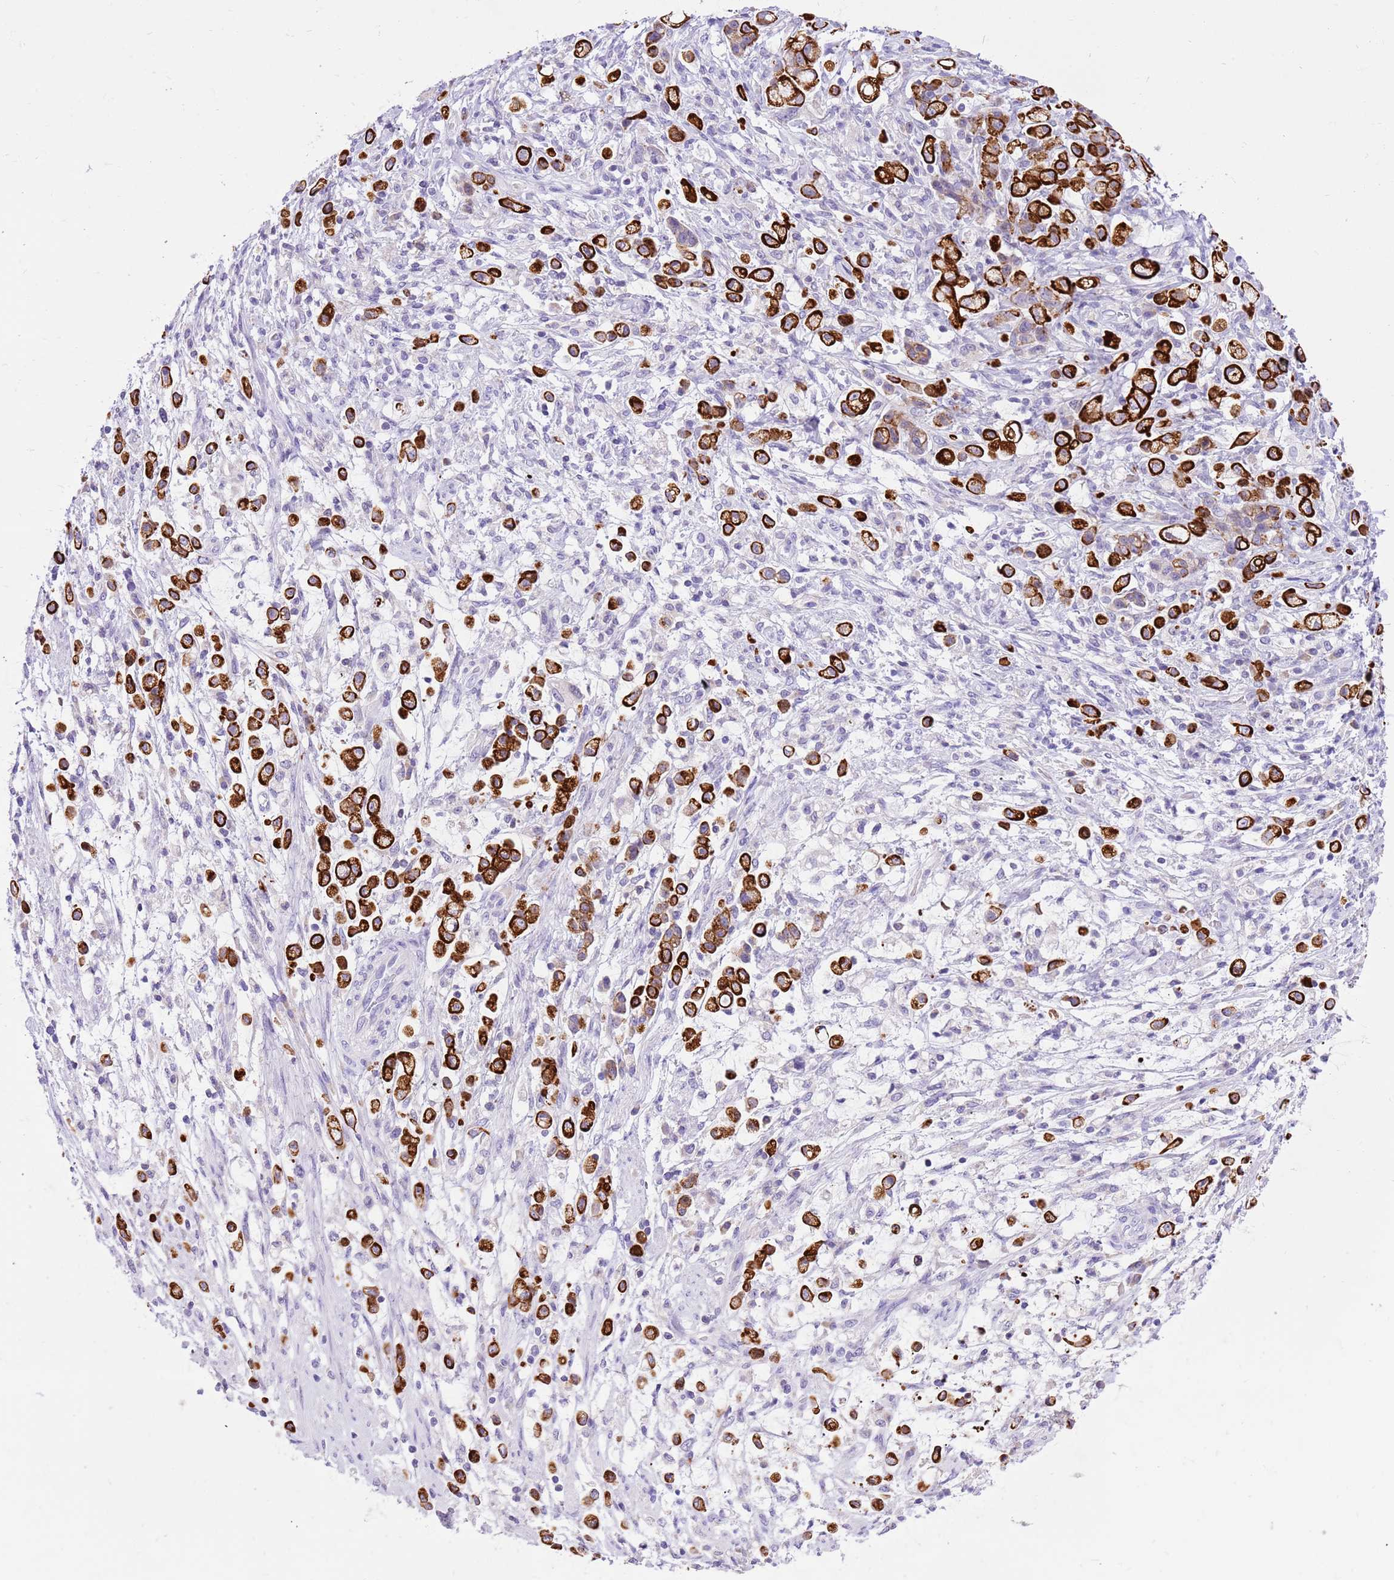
{"staining": {"intensity": "strong", "quantity": ">75%", "location": "cytoplasmic/membranous"}, "tissue": "stomach cancer", "cell_type": "Tumor cells", "image_type": "cancer", "snomed": [{"axis": "morphology", "description": "Adenocarcinoma, NOS"}, {"axis": "topography", "description": "Stomach"}], "caption": "IHC of human stomach adenocarcinoma reveals high levels of strong cytoplasmic/membranous staining in about >75% of tumor cells.", "gene": "R3HDM4", "patient": {"sex": "female", "age": 60}}